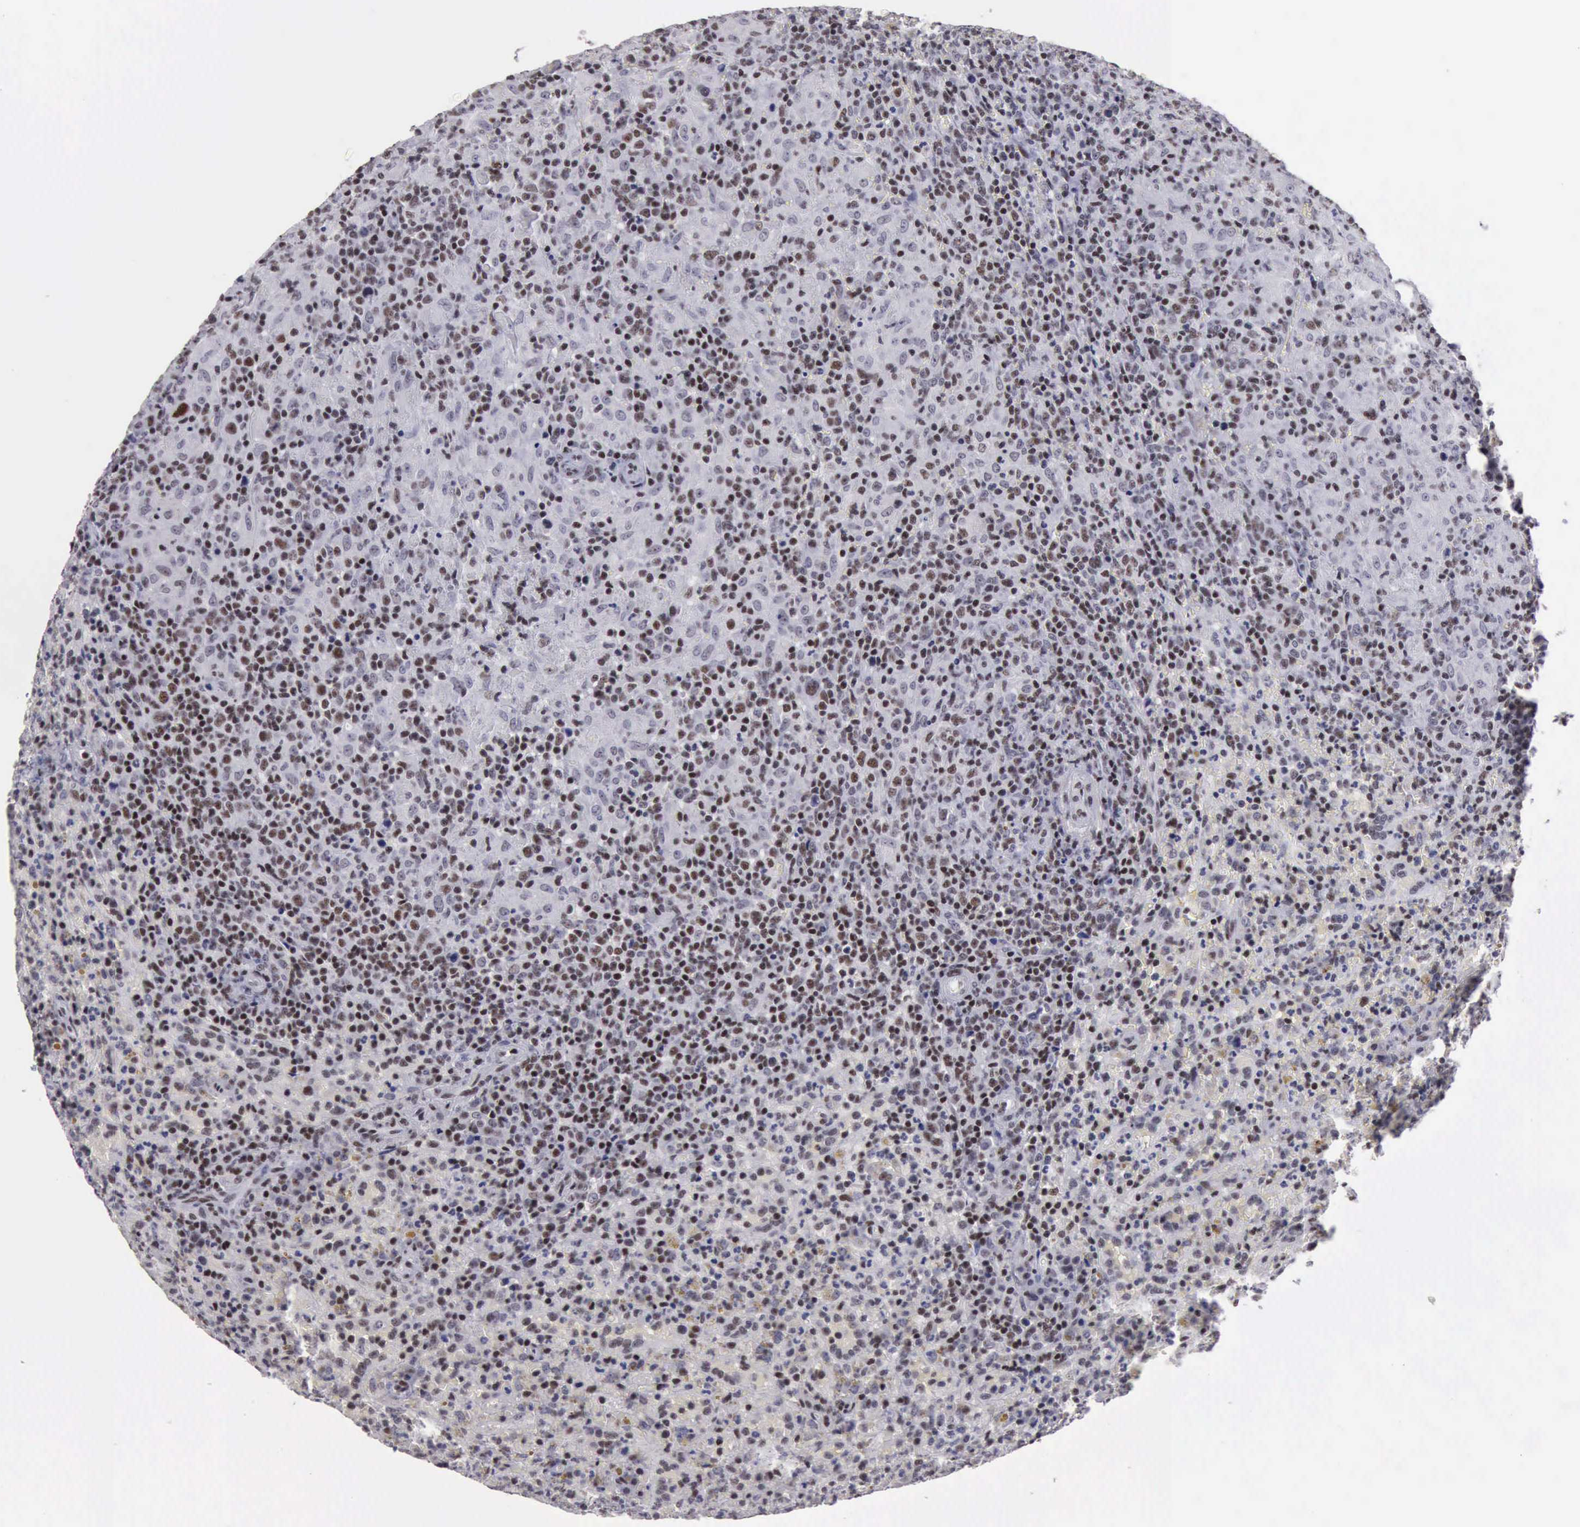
{"staining": {"intensity": "moderate", "quantity": "25%-75%", "location": "nuclear"}, "tissue": "lymphoma", "cell_type": "Tumor cells", "image_type": "cancer", "snomed": [{"axis": "morphology", "description": "Malignant lymphoma, non-Hodgkin's type, High grade"}, {"axis": "topography", "description": "Spleen"}, {"axis": "topography", "description": "Lymph node"}], "caption": "This micrograph shows immunohistochemistry staining of human lymphoma, with medium moderate nuclear positivity in about 25%-75% of tumor cells.", "gene": "YY1", "patient": {"sex": "female", "age": 70}}